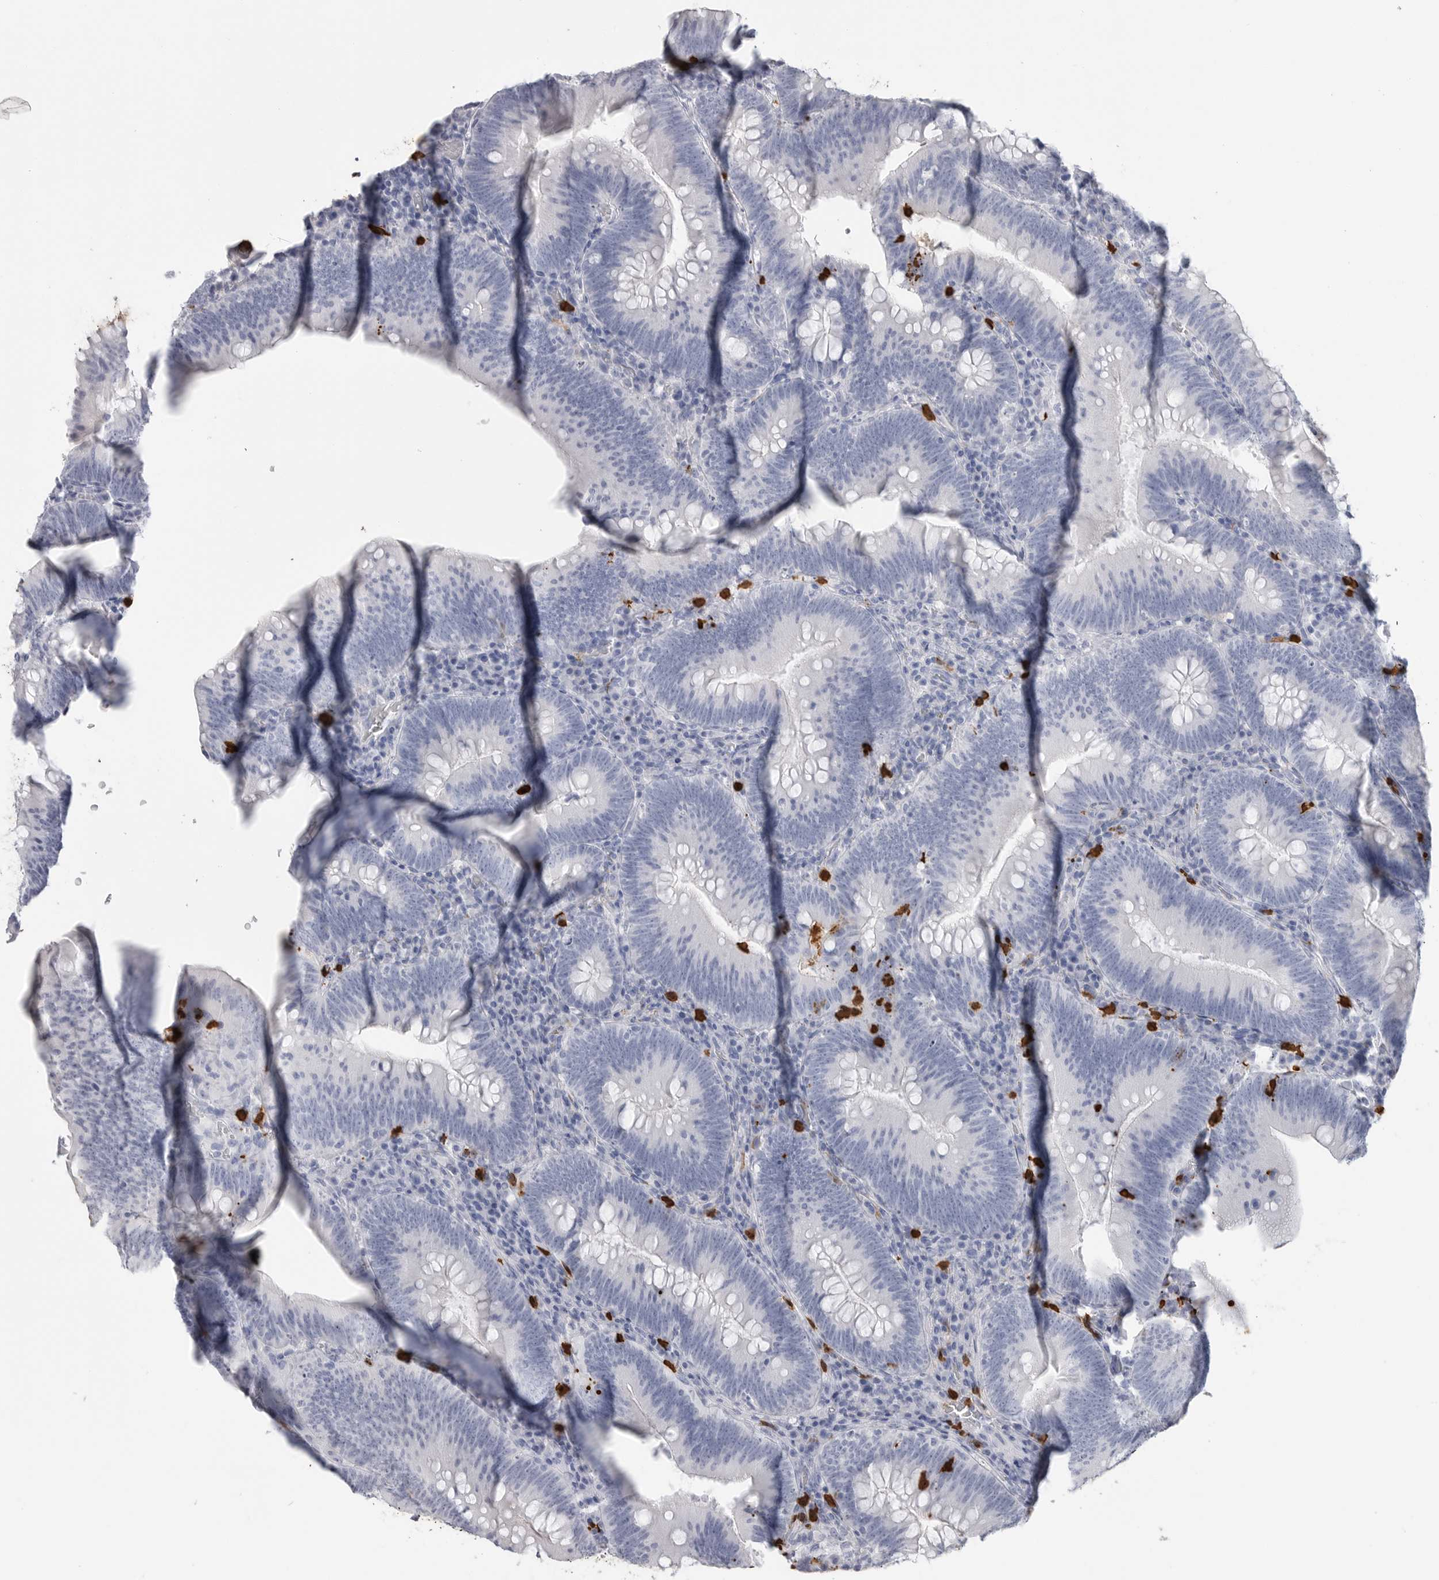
{"staining": {"intensity": "negative", "quantity": "none", "location": "none"}, "tissue": "colorectal cancer", "cell_type": "Tumor cells", "image_type": "cancer", "snomed": [{"axis": "morphology", "description": "Normal tissue, NOS"}, {"axis": "topography", "description": "Colon"}], "caption": "Tumor cells show no significant expression in colorectal cancer.", "gene": "CYB561D1", "patient": {"sex": "female", "age": 82}}